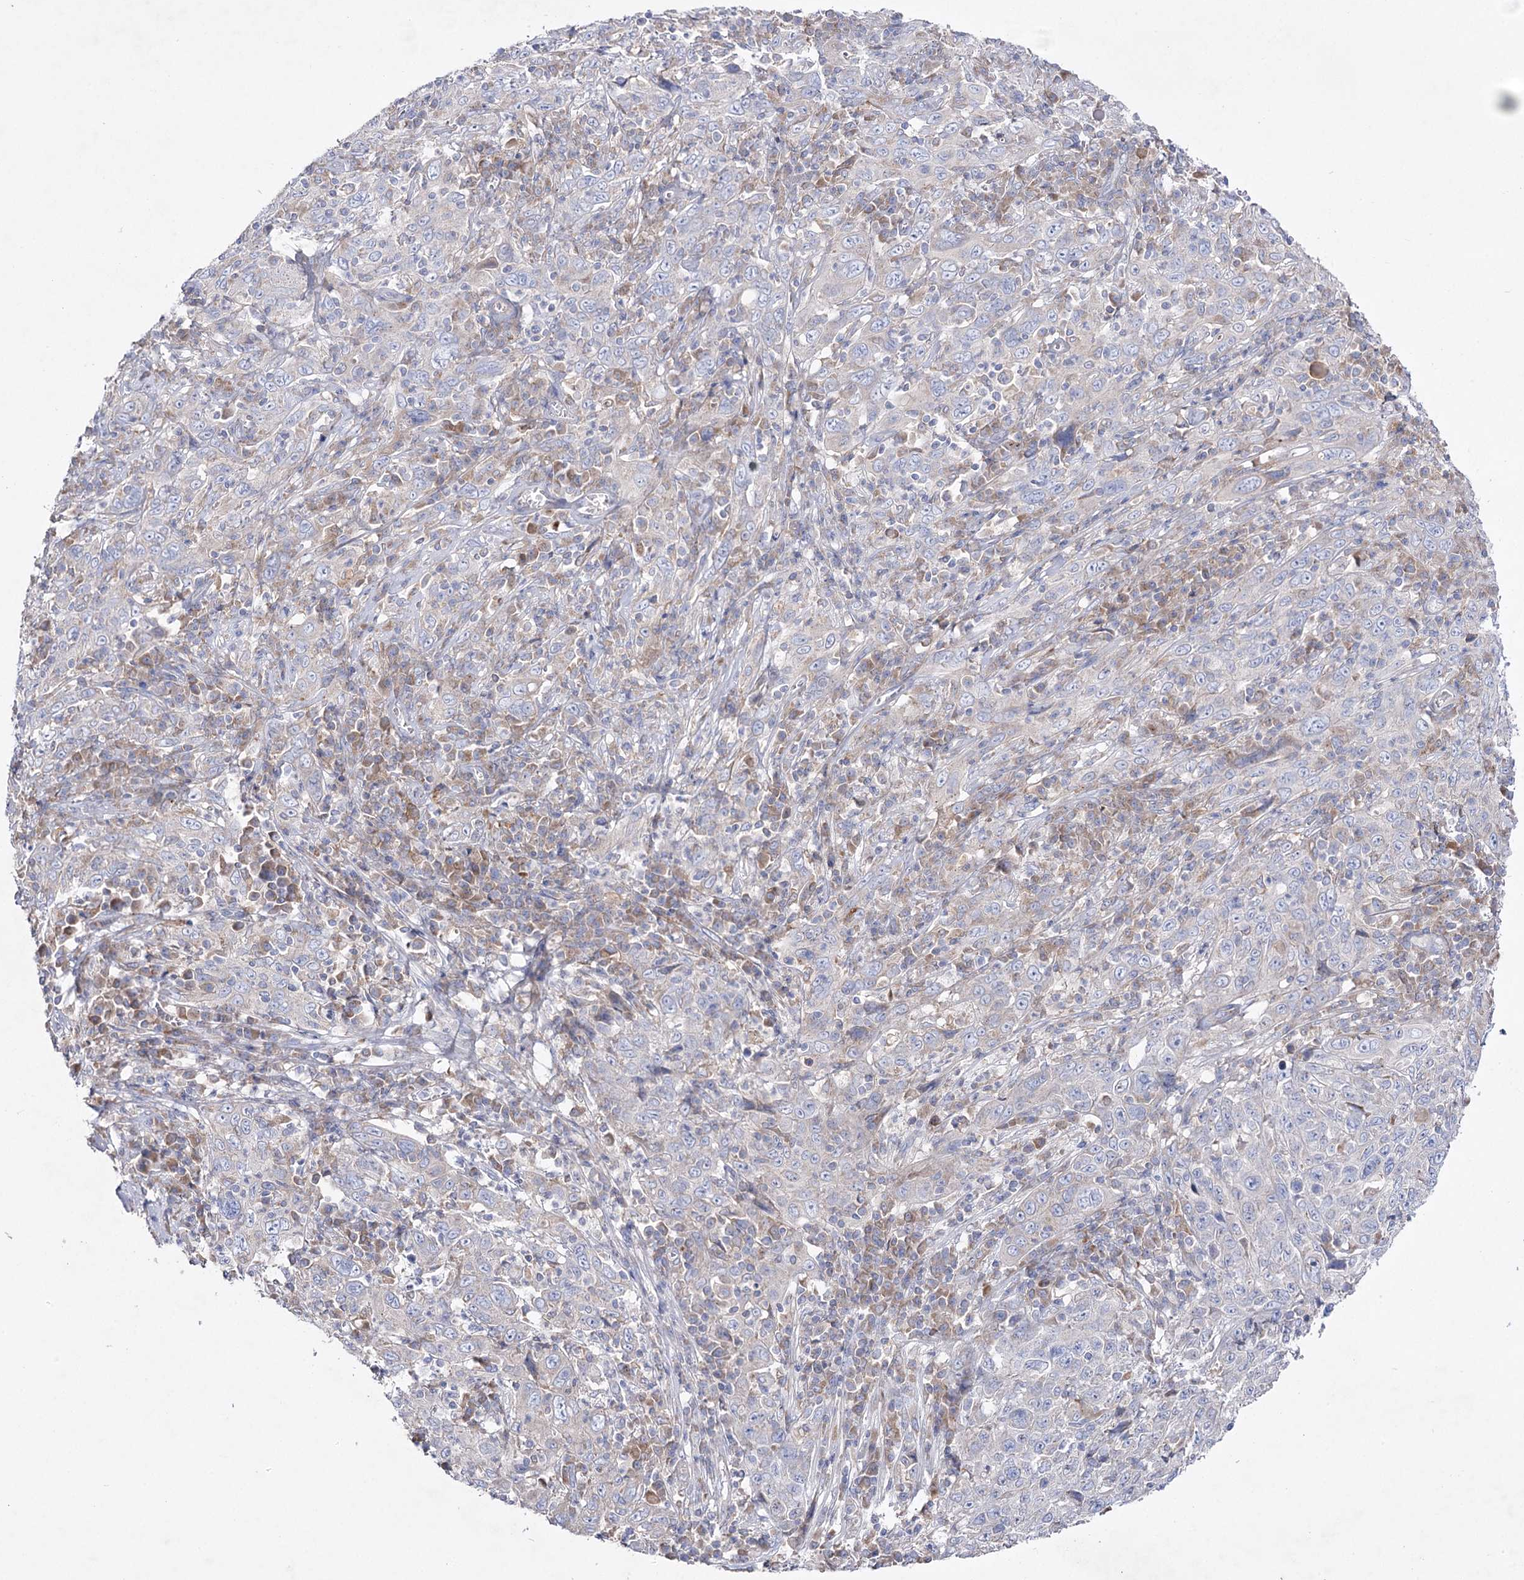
{"staining": {"intensity": "negative", "quantity": "none", "location": "none"}, "tissue": "cervical cancer", "cell_type": "Tumor cells", "image_type": "cancer", "snomed": [{"axis": "morphology", "description": "Squamous cell carcinoma, NOS"}, {"axis": "topography", "description": "Cervix"}], "caption": "This is an immunohistochemistry (IHC) histopathology image of cervical squamous cell carcinoma. There is no expression in tumor cells.", "gene": "NAGLU", "patient": {"sex": "female", "age": 46}}